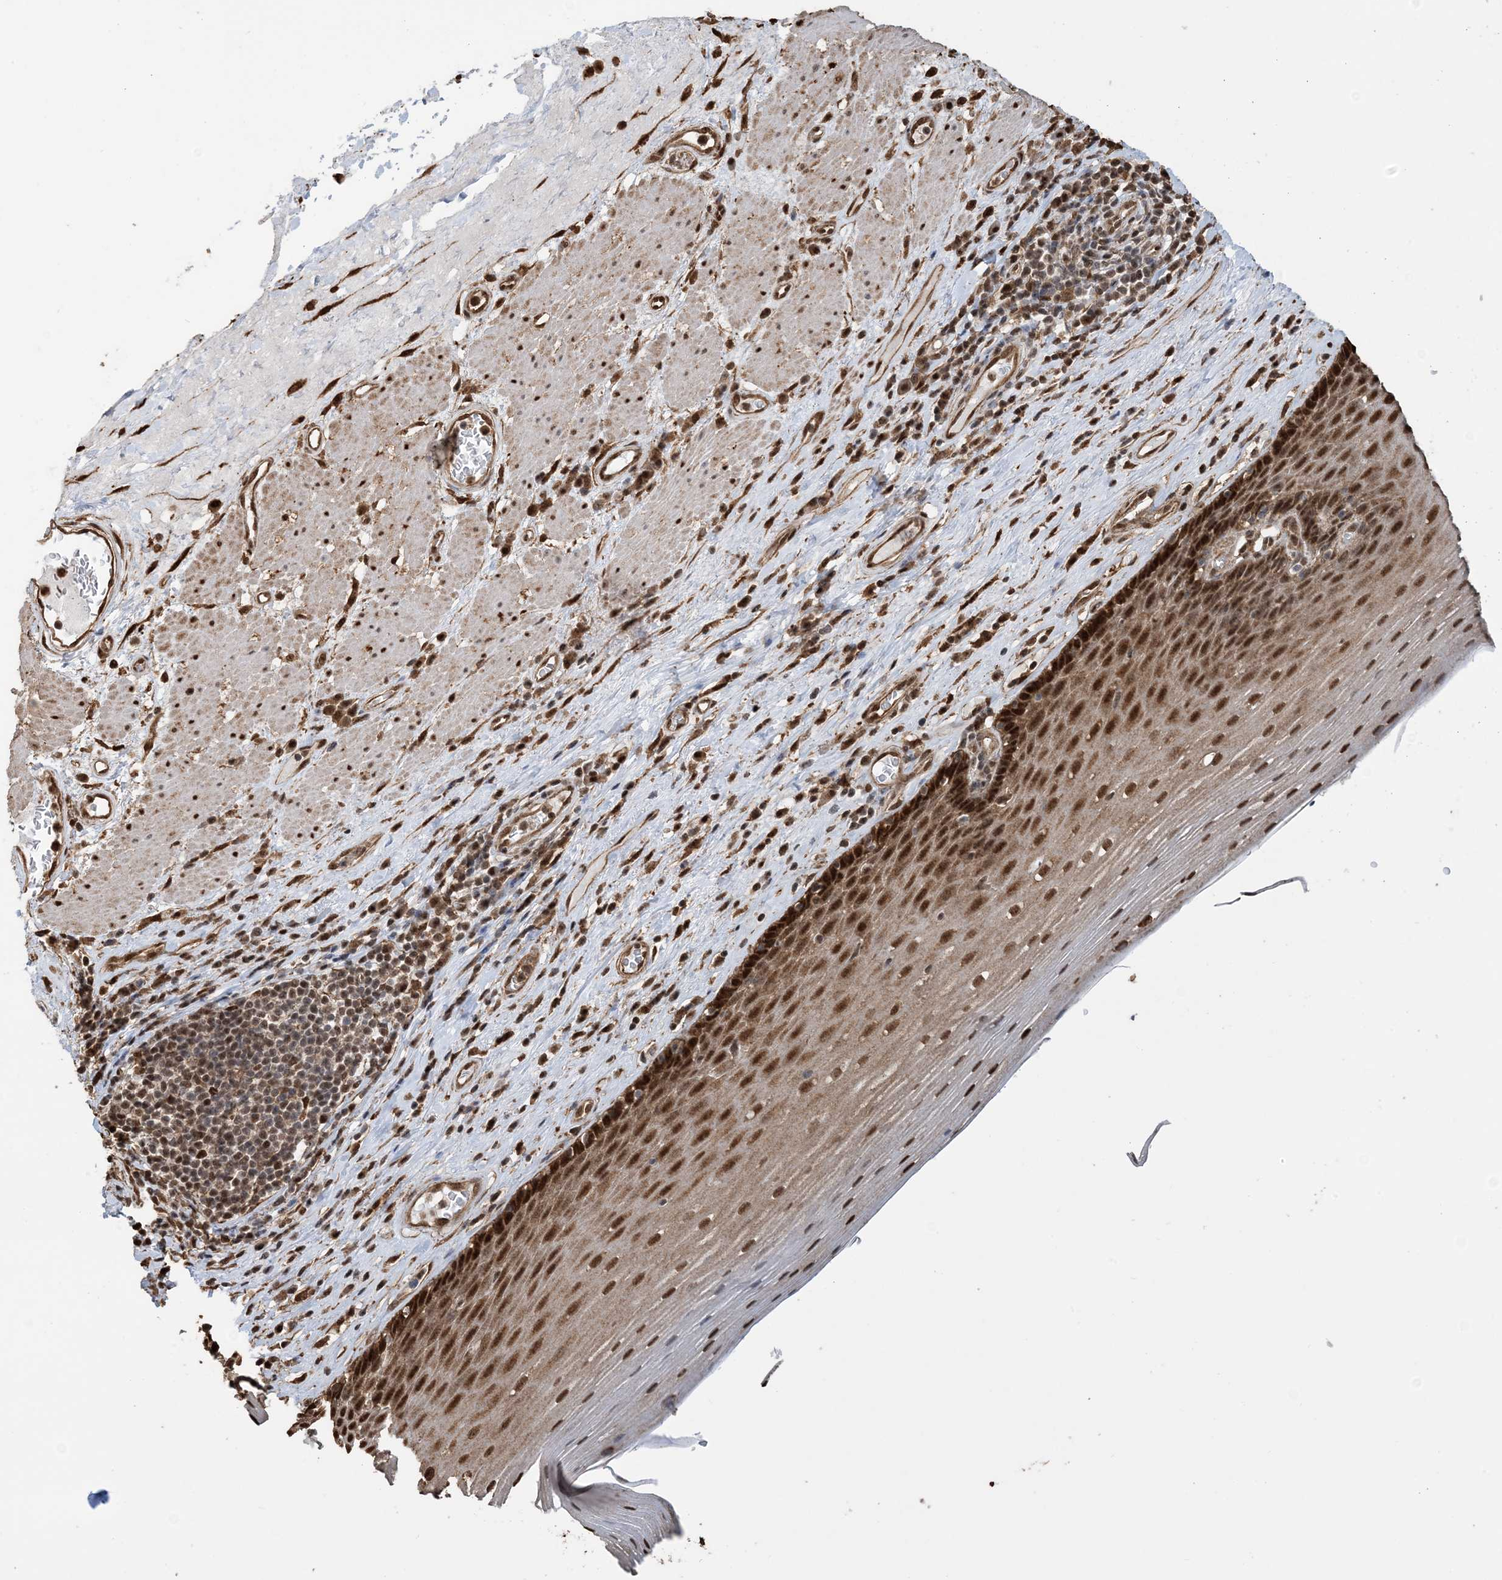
{"staining": {"intensity": "strong", "quantity": ">75%", "location": "cytoplasmic/membranous,nuclear"}, "tissue": "esophagus", "cell_type": "Squamous epithelial cells", "image_type": "normal", "snomed": [{"axis": "morphology", "description": "Normal tissue, NOS"}, {"axis": "topography", "description": "Esophagus"}], "caption": "The micrograph reveals a brown stain indicating the presence of a protein in the cytoplasmic/membranous,nuclear of squamous epithelial cells in esophagus. The protein is shown in brown color, while the nuclei are stained blue.", "gene": "HSPA1A", "patient": {"sex": "male", "age": 62}}